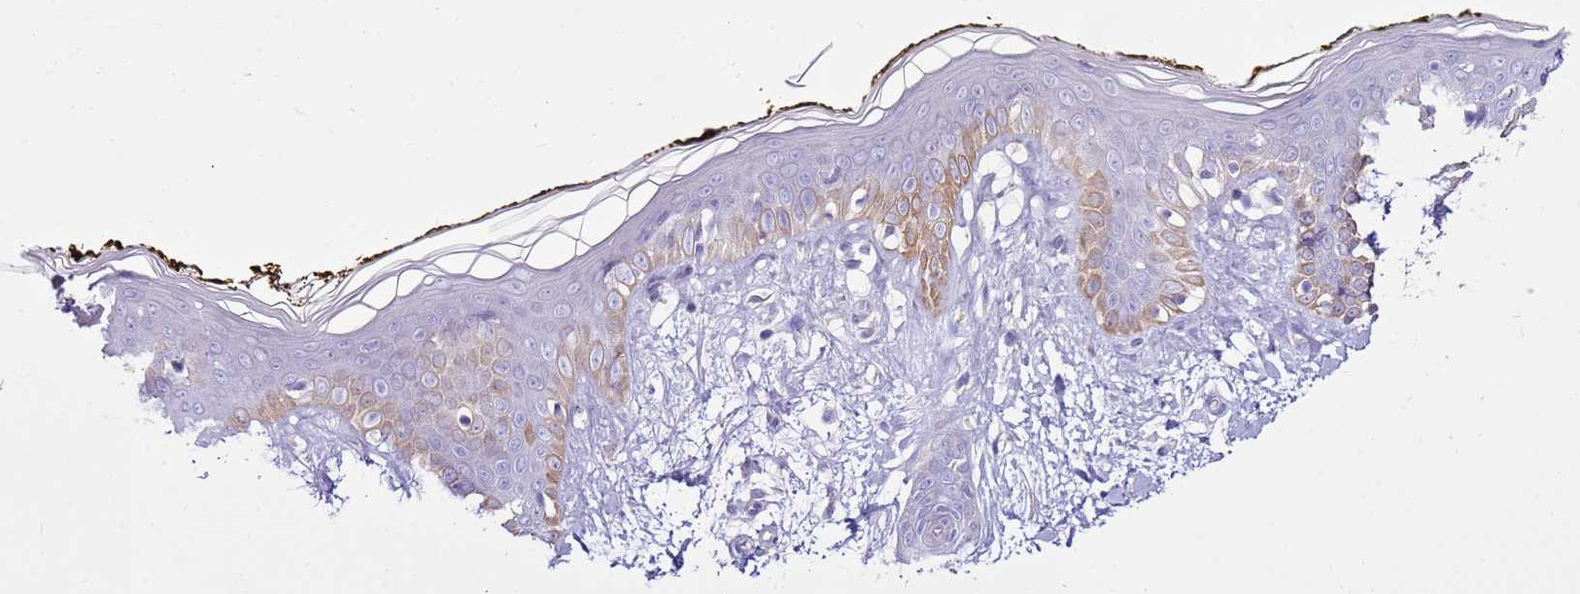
{"staining": {"intensity": "negative", "quantity": "none", "location": "none"}, "tissue": "skin", "cell_type": "Fibroblasts", "image_type": "normal", "snomed": [{"axis": "morphology", "description": "Normal tissue, NOS"}, {"axis": "topography", "description": "Skin"}], "caption": "There is no significant expression in fibroblasts of skin. (DAB (3,3'-diaminobenzidine) immunohistochemistry visualized using brightfield microscopy, high magnification).", "gene": "SLC38A5", "patient": {"sex": "female", "age": 34}}